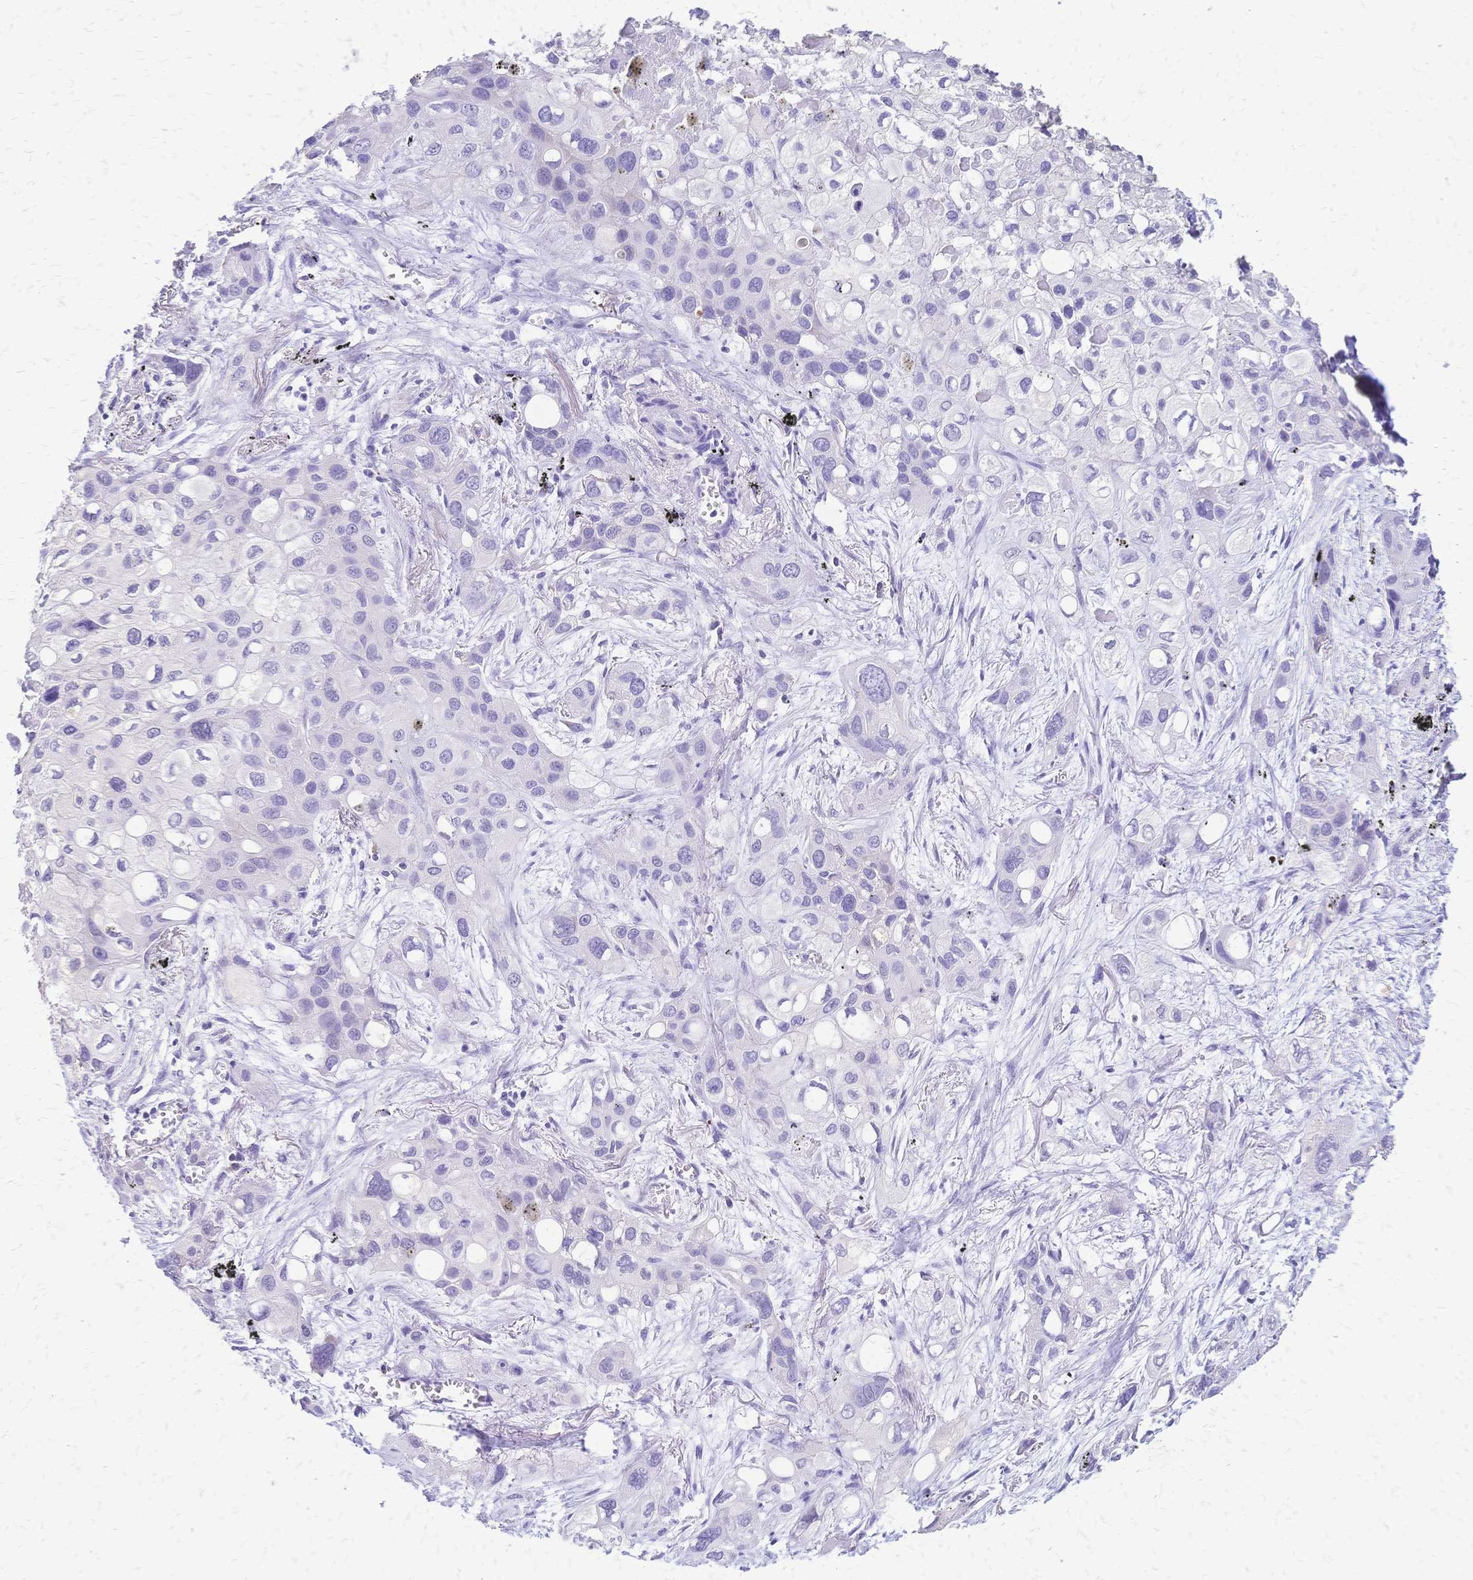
{"staining": {"intensity": "negative", "quantity": "none", "location": "none"}, "tissue": "lung cancer", "cell_type": "Tumor cells", "image_type": "cancer", "snomed": [{"axis": "morphology", "description": "Squamous cell carcinoma, NOS"}, {"axis": "morphology", "description": "Squamous cell carcinoma, metastatic, NOS"}, {"axis": "topography", "description": "Lung"}], "caption": "Tumor cells show no significant protein expression in metastatic squamous cell carcinoma (lung).", "gene": "GRB7", "patient": {"sex": "male", "age": 59}}